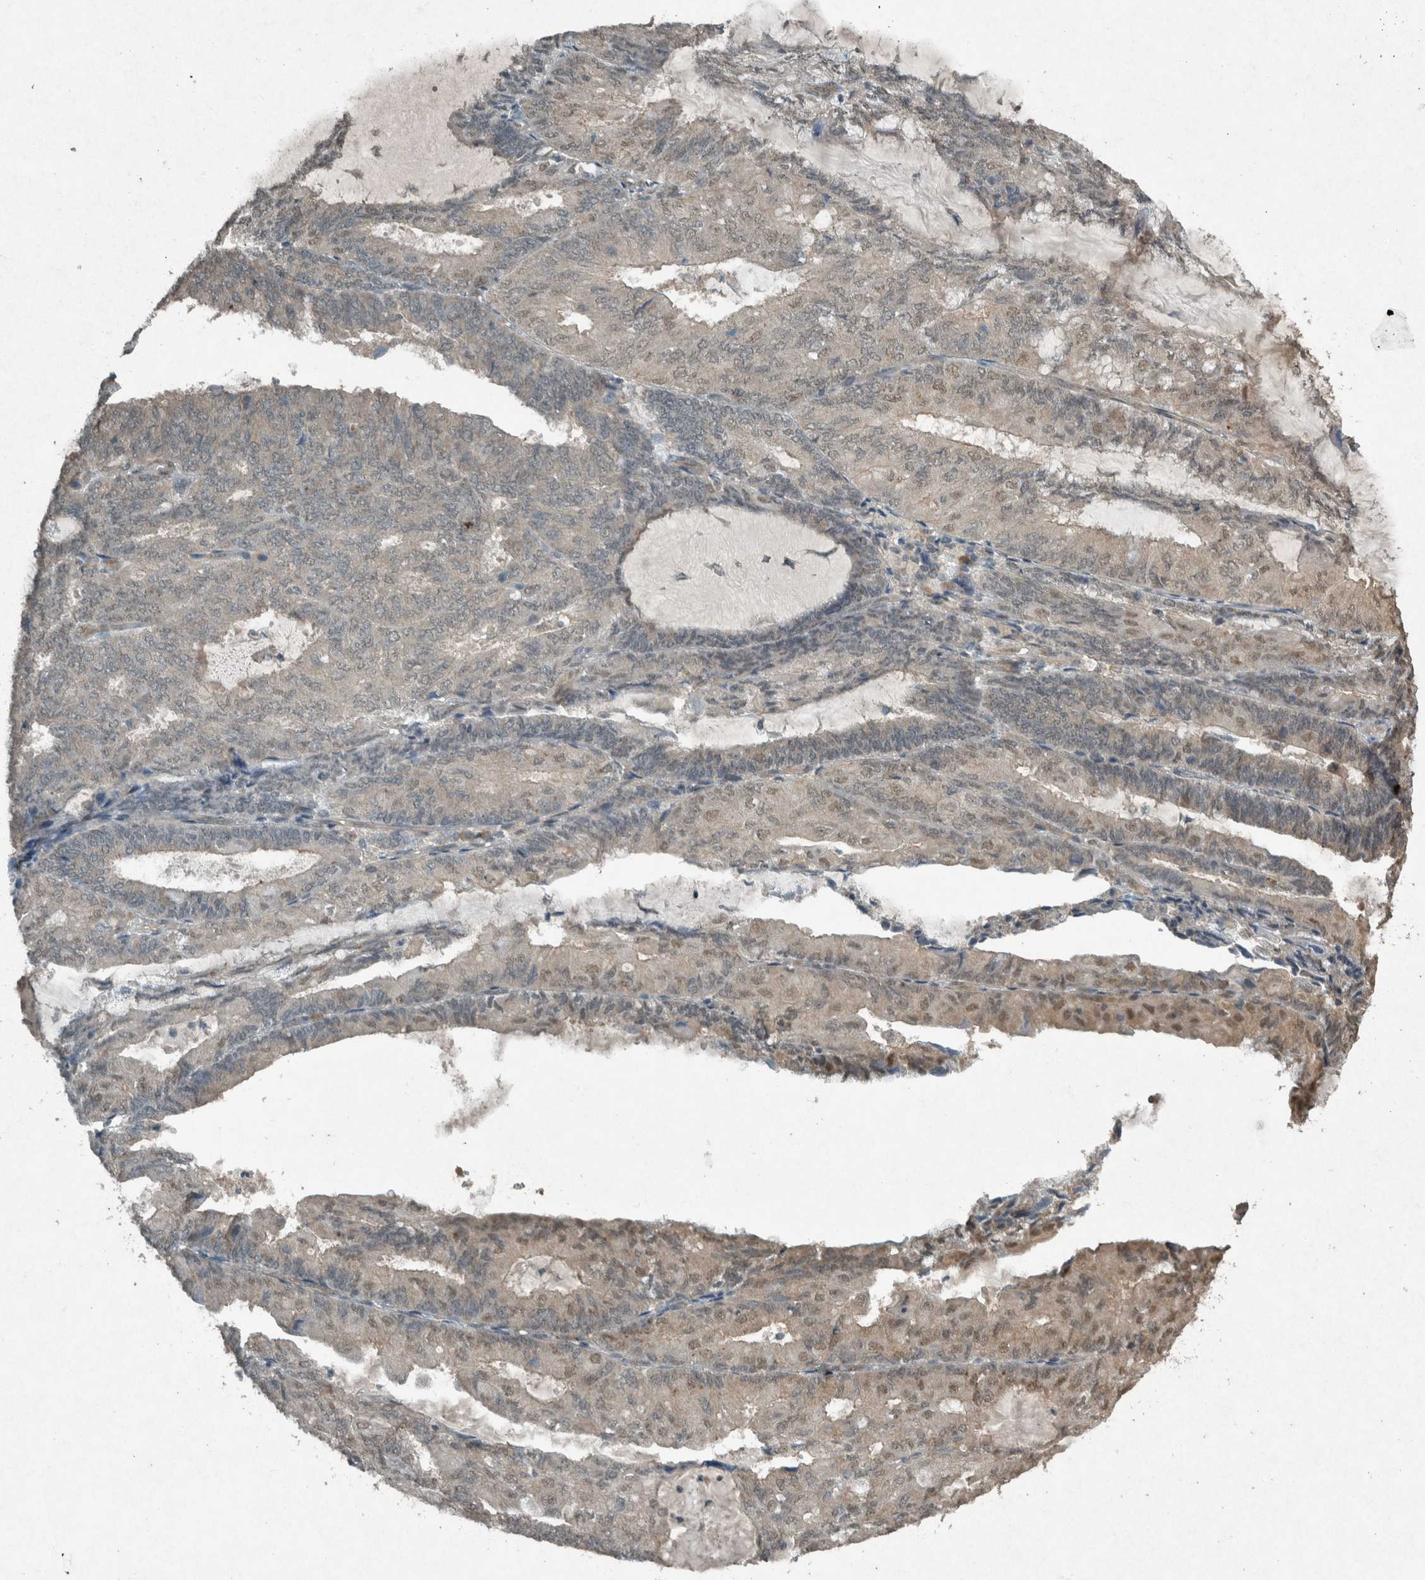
{"staining": {"intensity": "weak", "quantity": "25%-75%", "location": "cytoplasmic/membranous,nuclear"}, "tissue": "endometrial cancer", "cell_type": "Tumor cells", "image_type": "cancer", "snomed": [{"axis": "morphology", "description": "Adenocarcinoma, NOS"}, {"axis": "topography", "description": "Endometrium"}], "caption": "This micrograph displays immunohistochemistry staining of adenocarcinoma (endometrial), with low weak cytoplasmic/membranous and nuclear expression in approximately 25%-75% of tumor cells.", "gene": "ARHGEF12", "patient": {"sex": "female", "age": 81}}